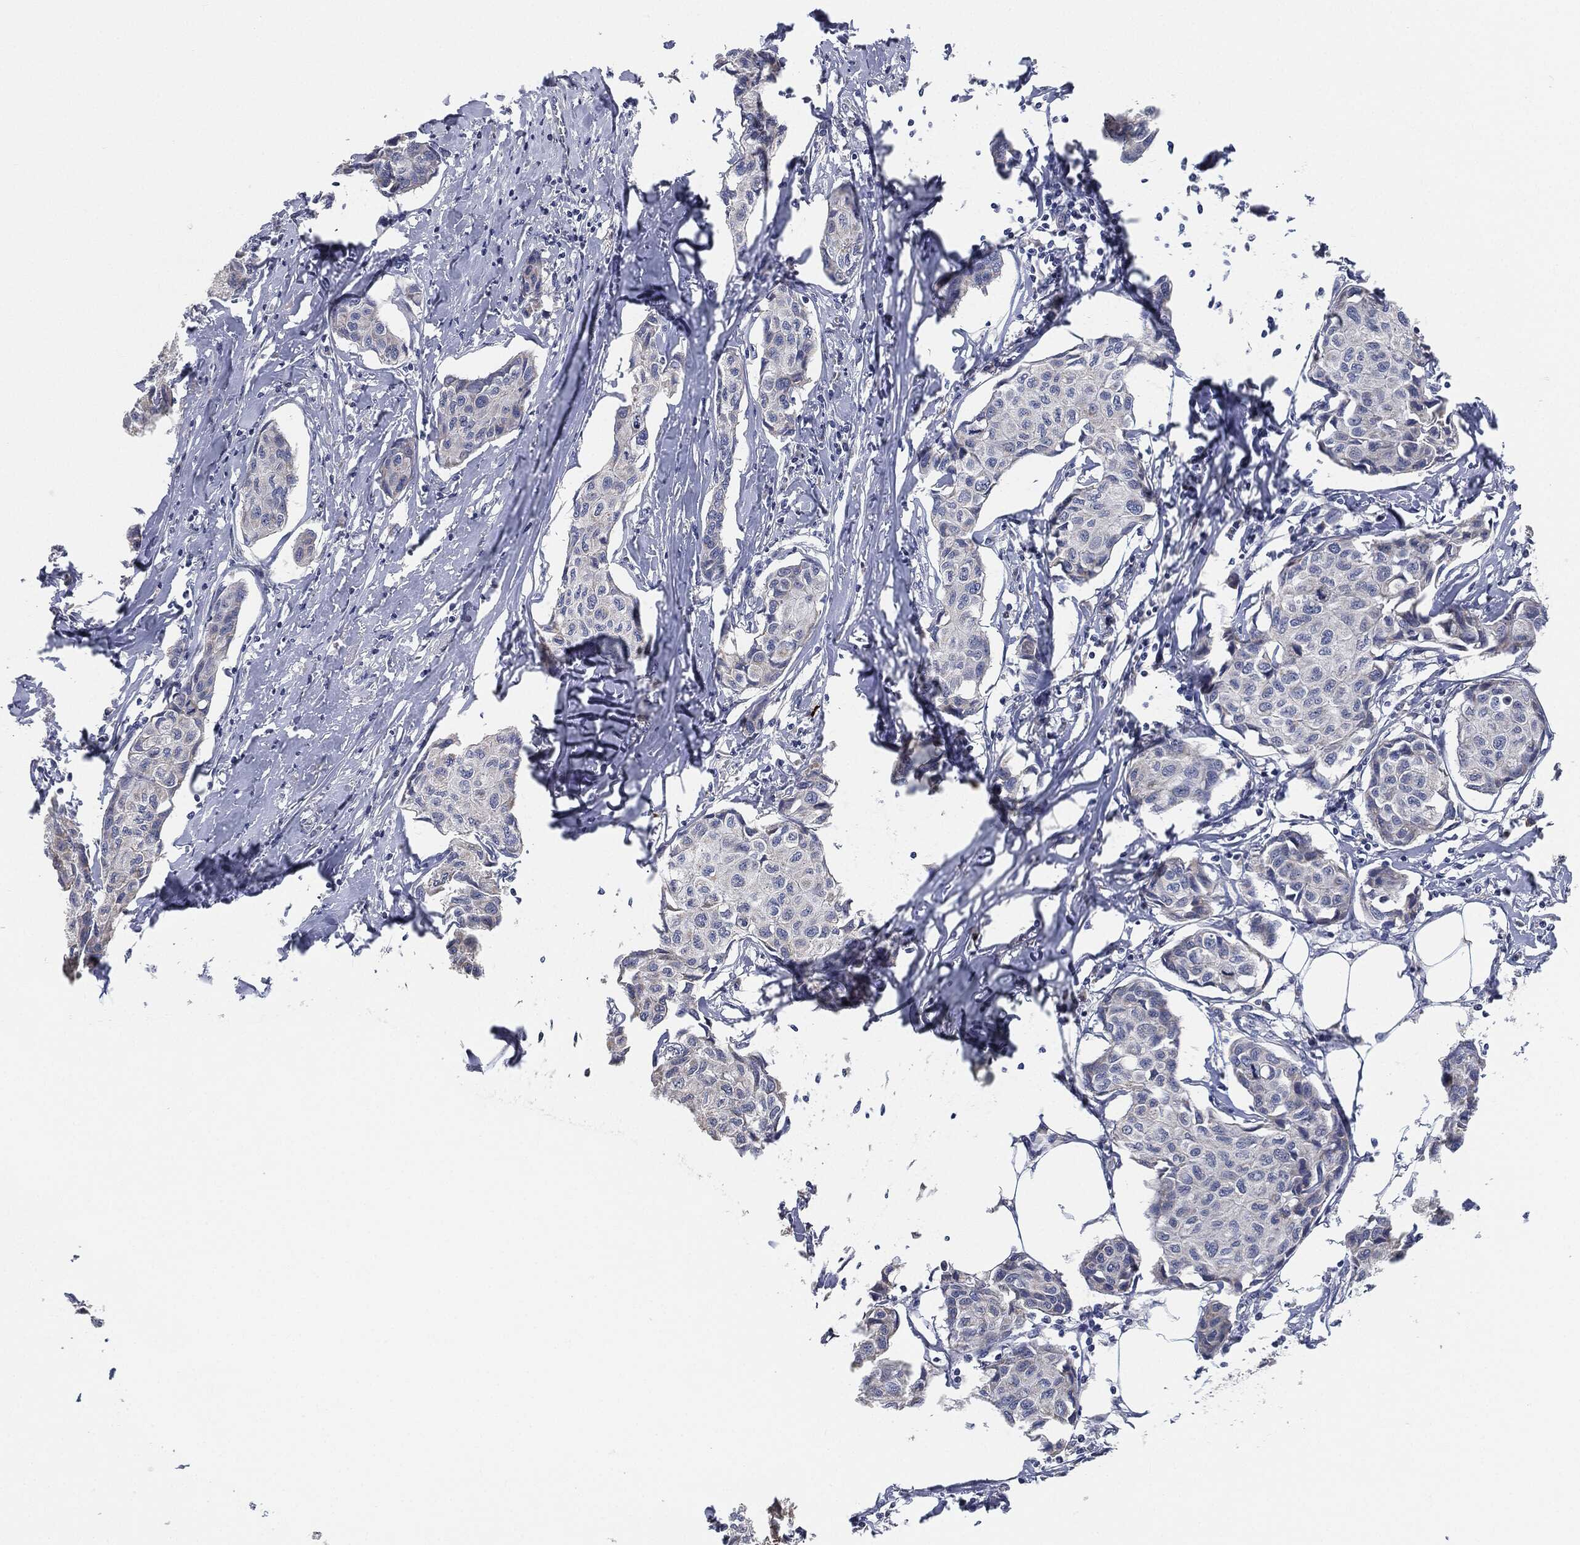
{"staining": {"intensity": "moderate", "quantity": "25%-75%", "location": "cytoplasmic/membranous"}, "tissue": "breast cancer", "cell_type": "Tumor cells", "image_type": "cancer", "snomed": [{"axis": "morphology", "description": "Duct carcinoma"}, {"axis": "topography", "description": "Breast"}], "caption": "A micrograph of human breast intraductal carcinoma stained for a protein exhibits moderate cytoplasmic/membranous brown staining in tumor cells. The staining was performed using DAB (3,3'-diaminobenzidine), with brown indicating positive protein expression. Nuclei are stained blue with hematoxylin.", "gene": "SIGLEC9", "patient": {"sex": "female", "age": 80}}